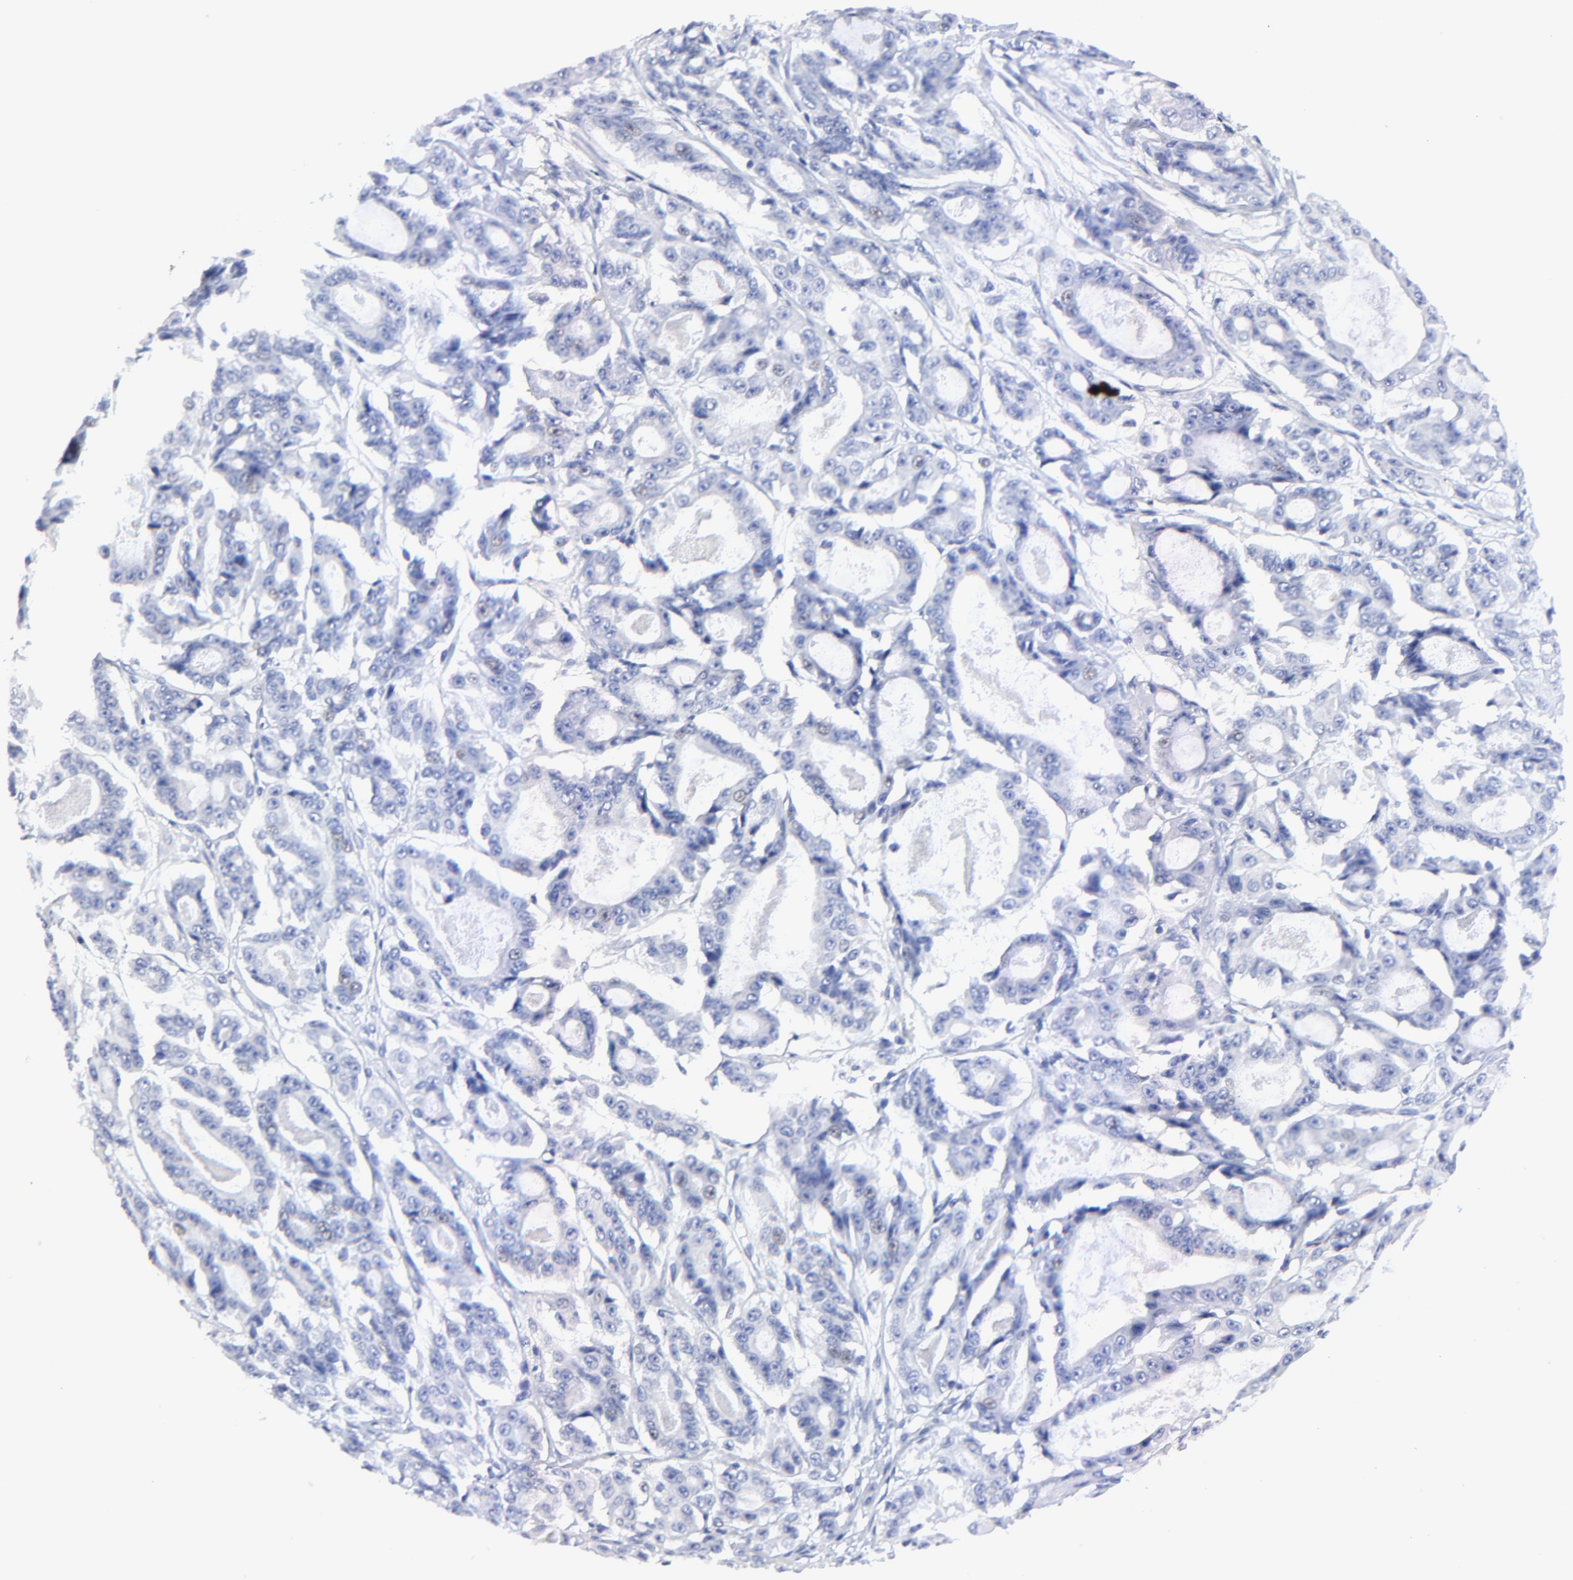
{"staining": {"intensity": "negative", "quantity": "none", "location": "none"}, "tissue": "ovarian cancer", "cell_type": "Tumor cells", "image_type": "cancer", "snomed": [{"axis": "morphology", "description": "Carcinoma, endometroid"}, {"axis": "topography", "description": "Ovary"}], "caption": "A photomicrograph of endometroid carcinoma (ovarian) stained for a protein exhibits no brown staining in tumor cells.", "gene": "HORMAD2", "patient": {"sex": "female", "age": 61}}